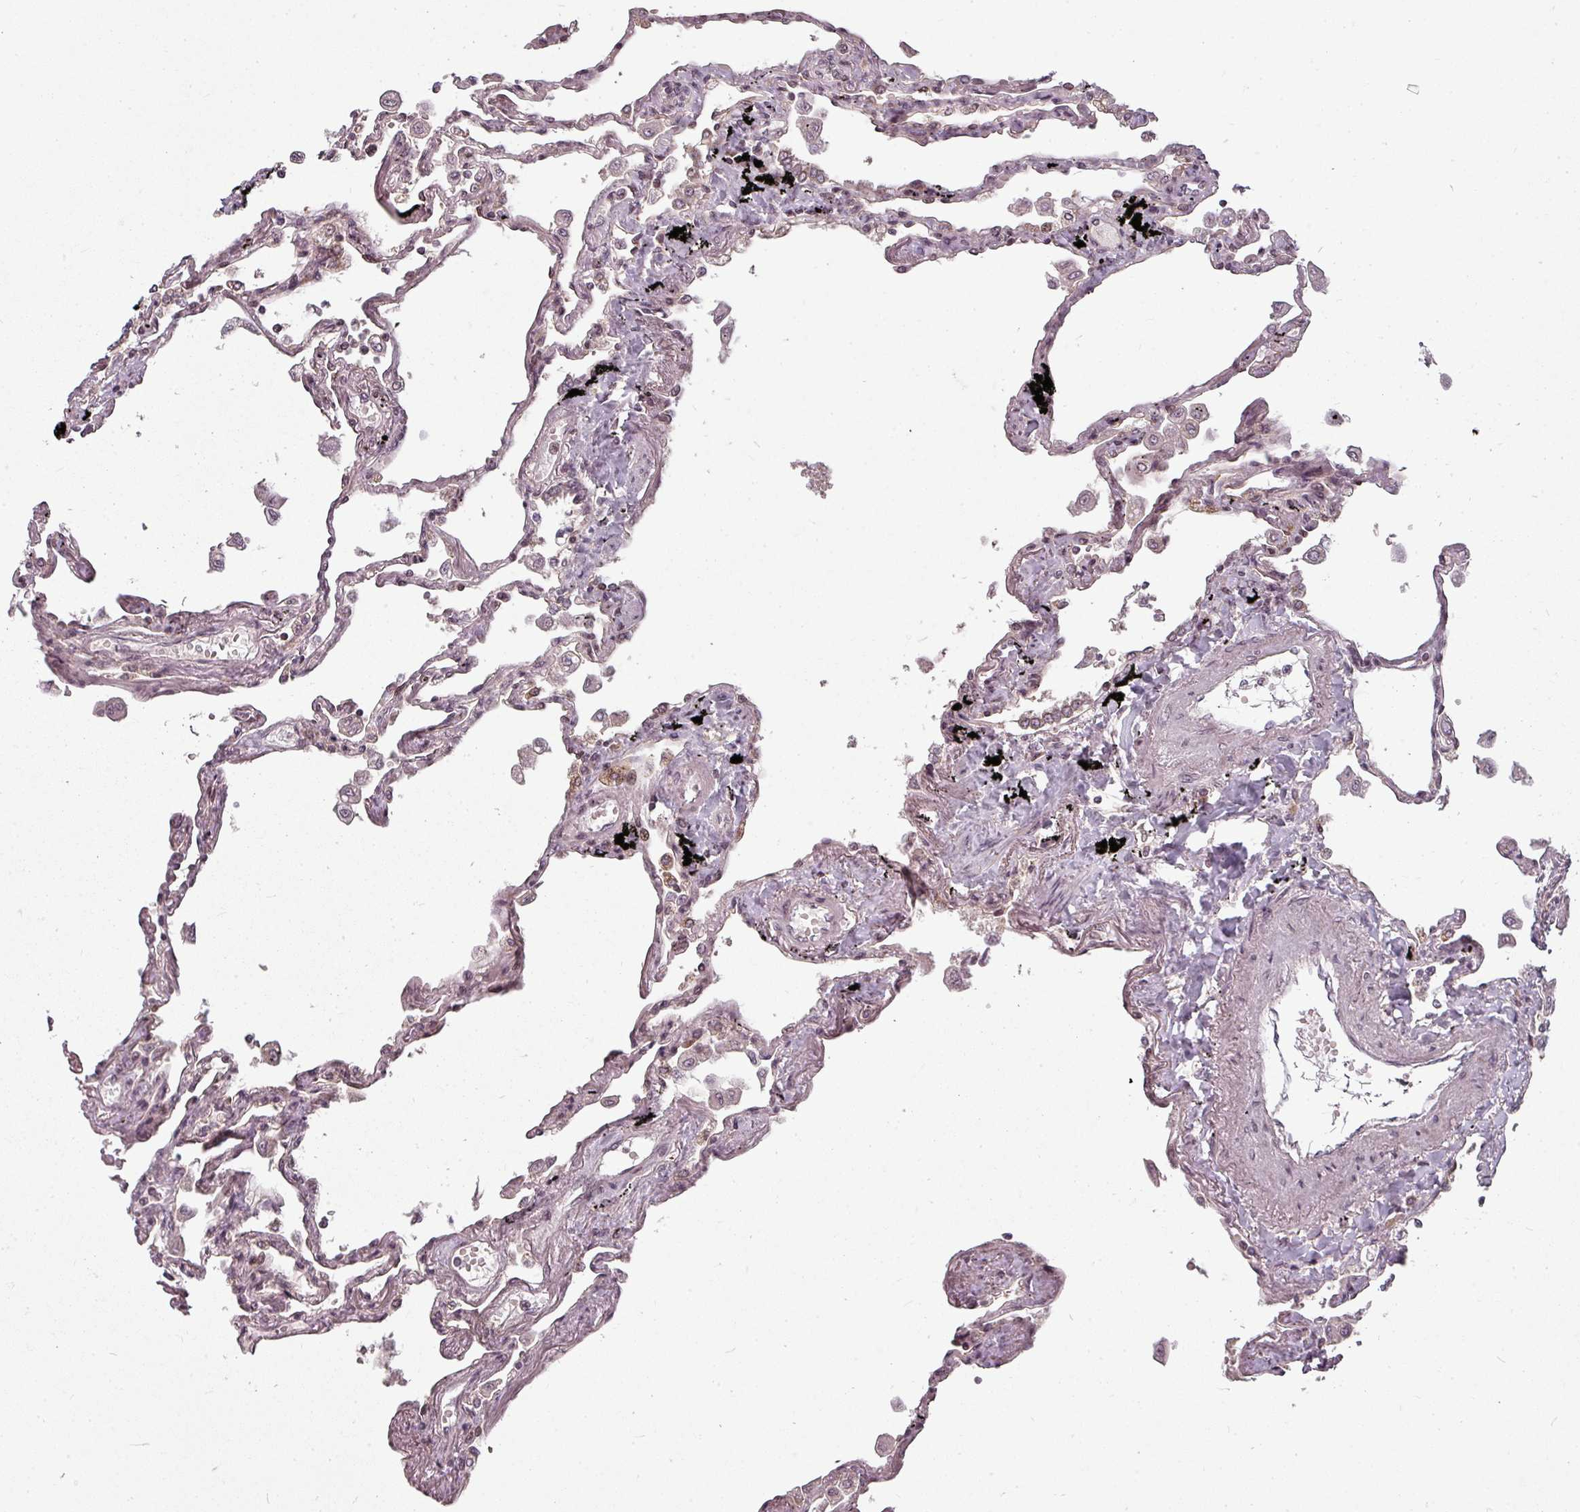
{"staining": {"intensity": "weak", "quantity": "25%-75%", "location": "cytoplasmic/membranous,nuclear"}, "tissue": "lung", "cell_type": "Alveolar cells", "image_type": "normal", "snomed": [{"axis": "morphology", "description": "Normal tissue, NOS"}, {"axis": "topography", "description": "Lung"}], "caption": "An immunohistochemistry (IHC) micrograph of normal tissue is shown. Protein staining in brown highlights weak cytoplasmic/membranous,nuclear positivity in lung within alveolar cells. Immunohistochemistry (ihc) stains the protein in brown and the nuclei are stained blue.", "gene": "CLIC1", "patient": {"sex": "female", "age": 67}}